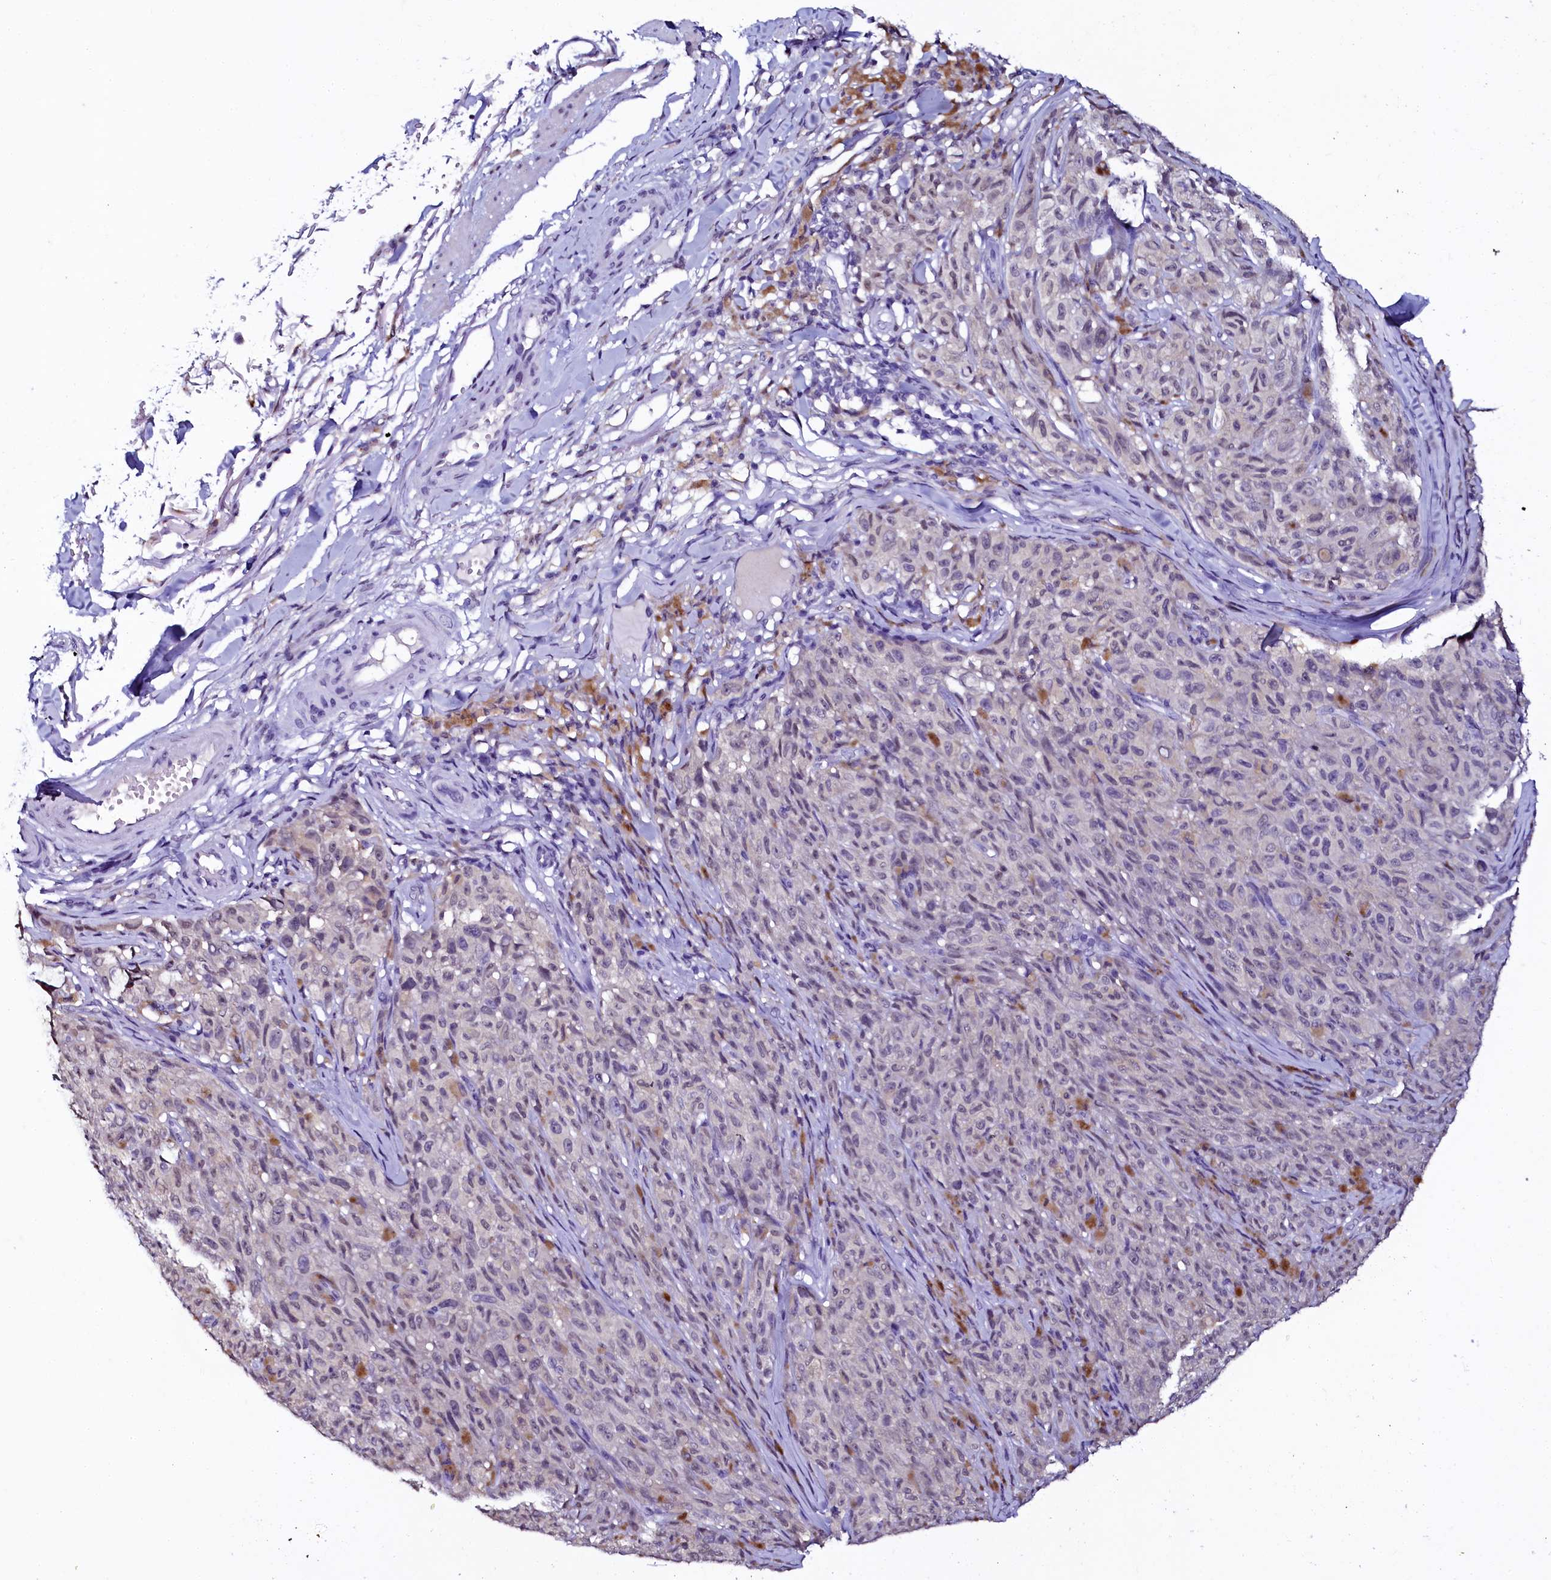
{"staining": {"intensity": "weak", "quantity": "<25%", "location": "nuclear"}, "tissue": "melanoma", "cell_type": "Tumor cells", "image_type": "cancer", "snomed": [{"axis": "morphology", "description": "Malignant melanoma, NOS"}, {"axis": "topography", "description": "Skin"}], "caption": "Immunohistochemical staining of human malignant melanoma shows no significant staining in tumor cells.", "gene": "SORD", "patient": {"sex": "female", "age": 82}}